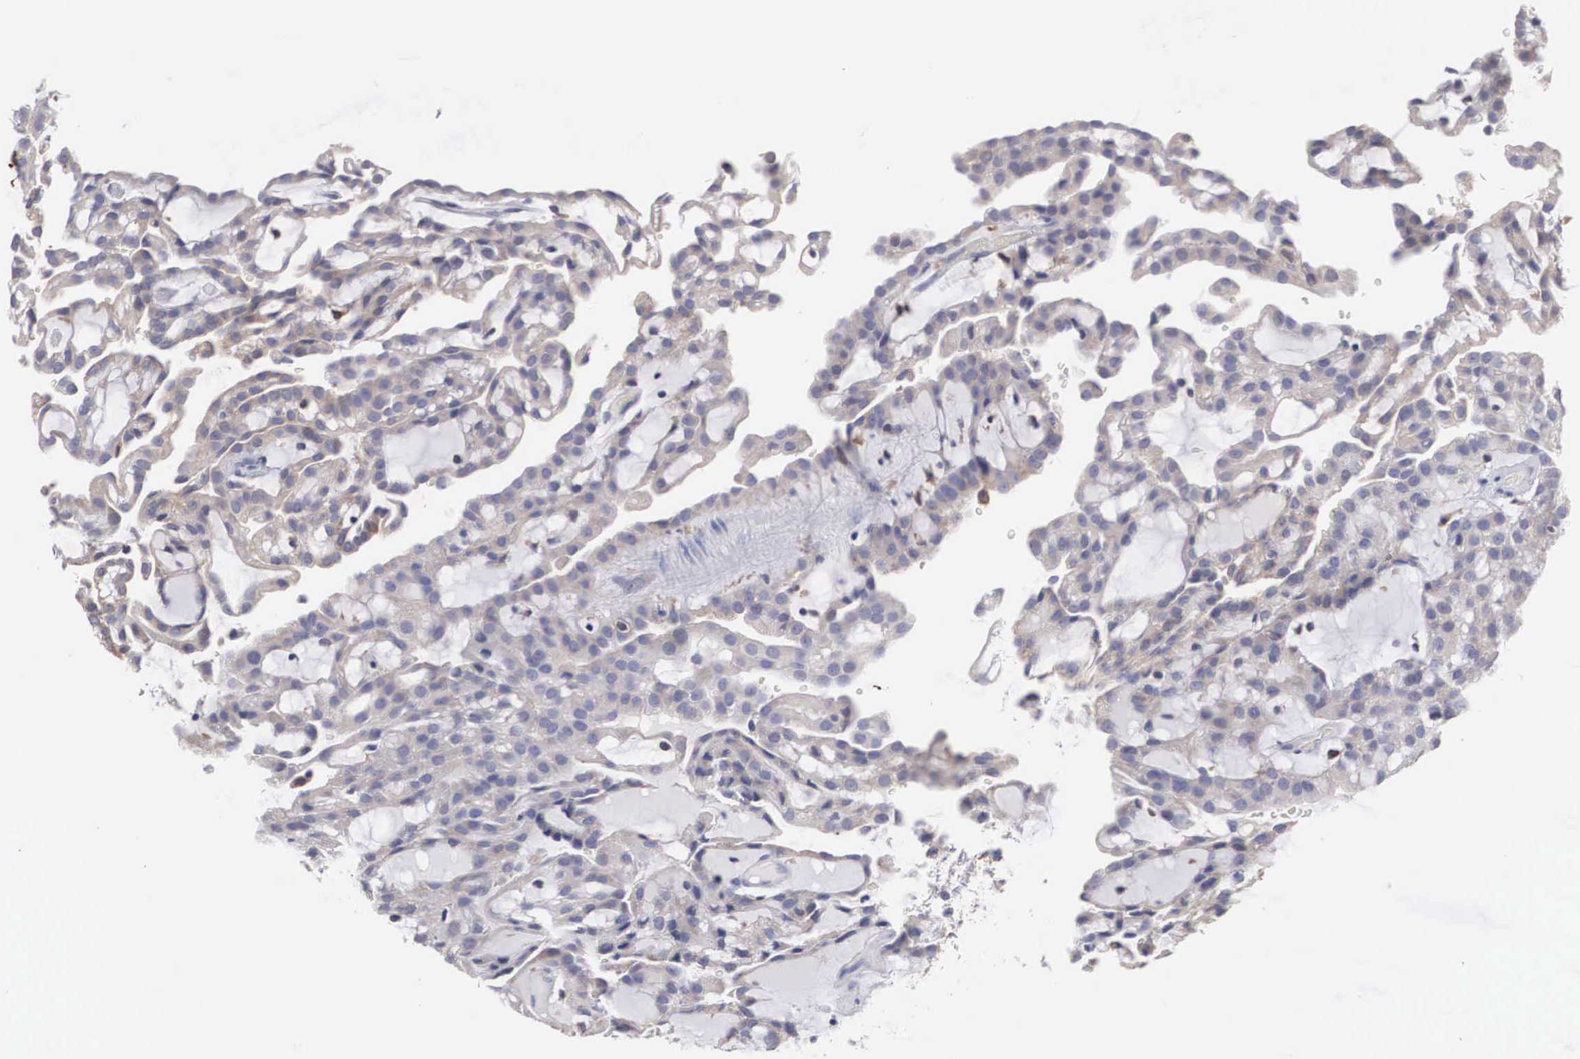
{"staining": {"intensity": "weak", "quantity": ">75%", "location": "cytoplasmic/membranous"}, "tissue": "renal cancer", "cell_type": "Tumor cells", "image_type": "cancer", "snomed": [{"axis": "morphology", "description": "Adenocarcinoma, NOS"}, {"axis": "topography", "description": "Kidney"}], "caption": "Immunohistochemistry of adenocarcinoma (renal) demonstrates low levels of weak cytoplasmic/membranous staining in about >75% of tumor cells.", "gene": "HMOX1", "patient": {"sex": "male", "age": 63}}